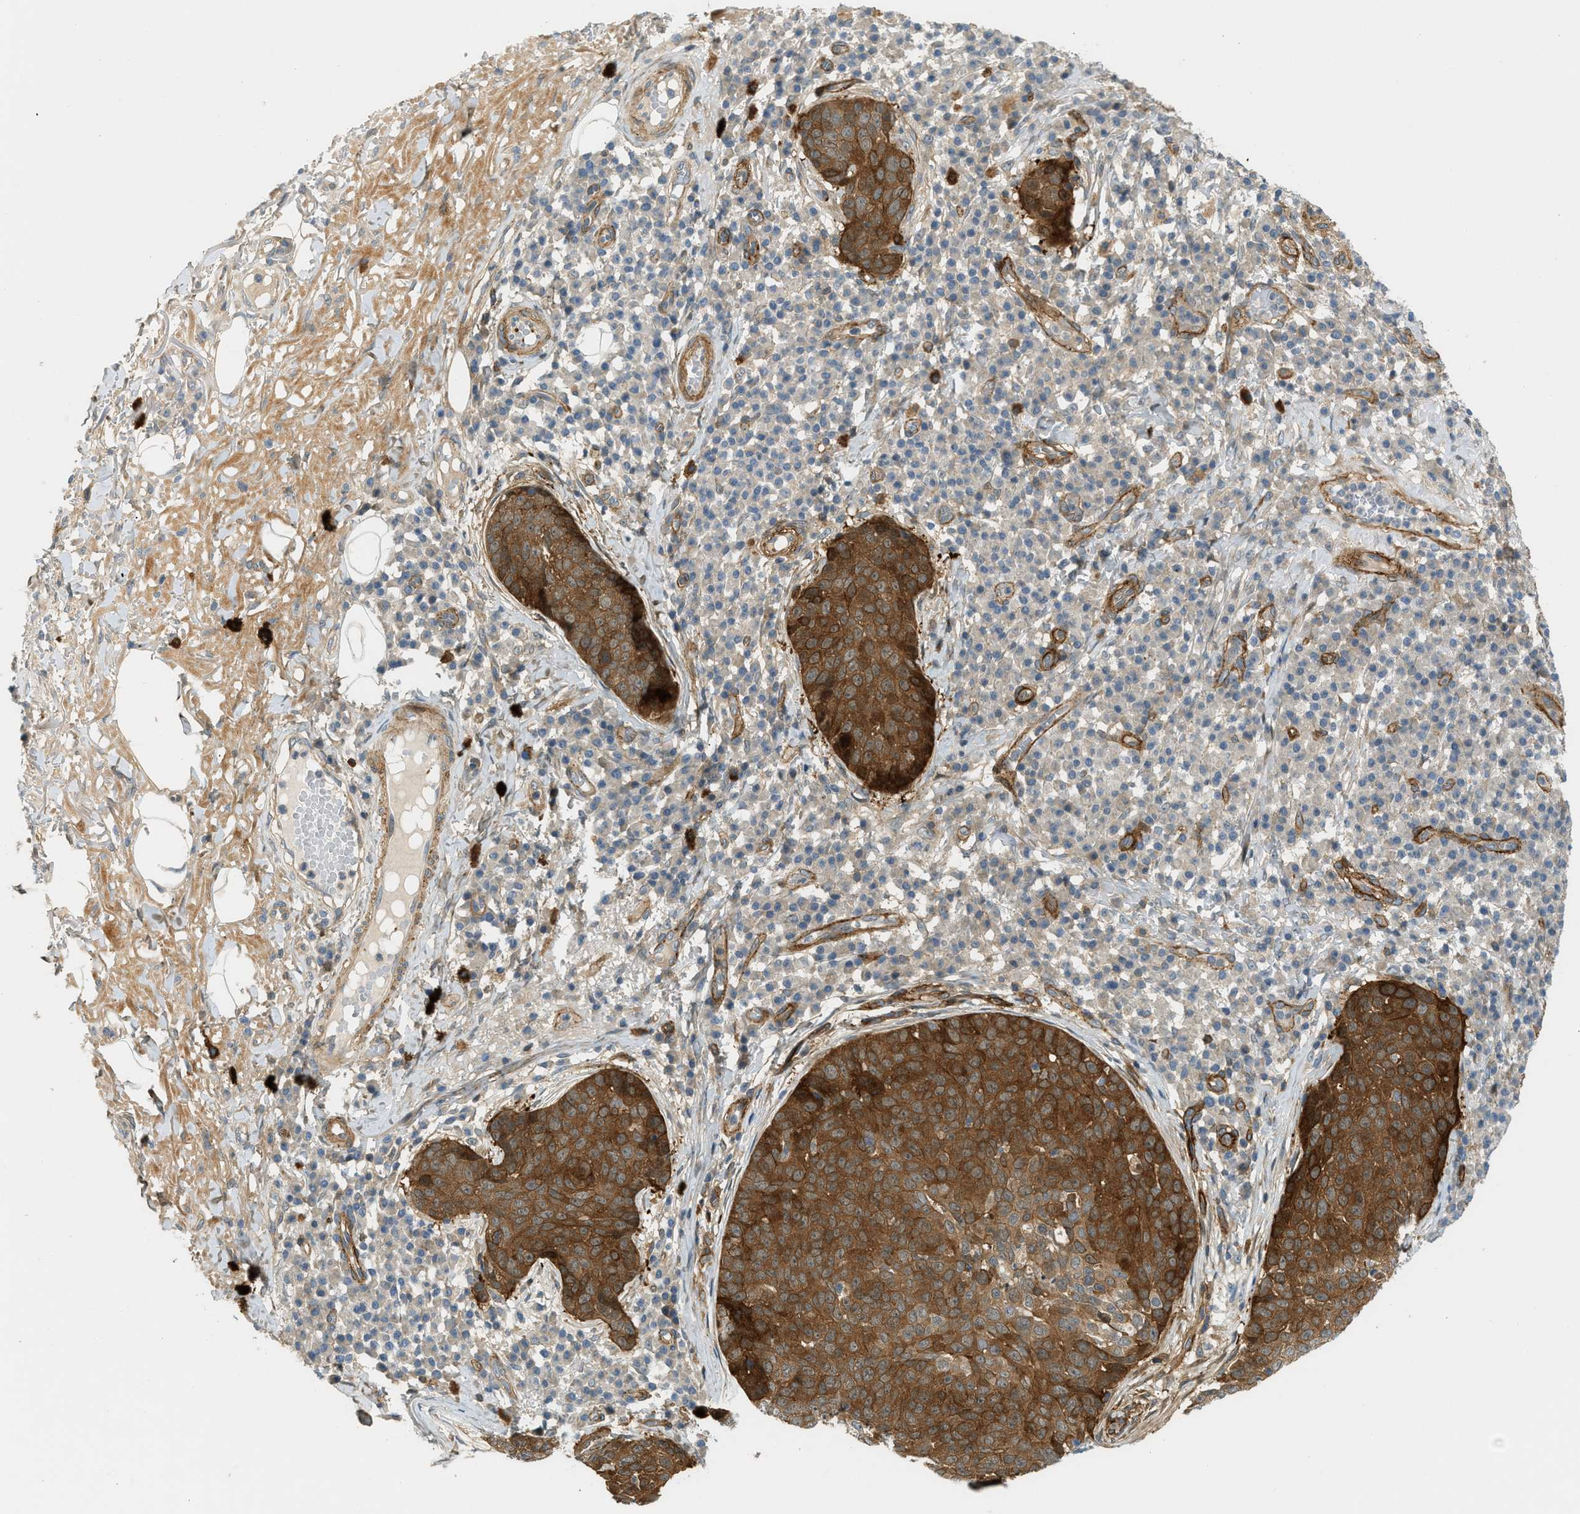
{"staining": {"intensity": "strong", "quantity": ">75%", "location": "cytoplasmic/membranous"}, "tissue": "skin cancer", "cell_type": "Tumor cells", "image_type": "cancer", "snomed": [{"axis": "morphology", "description": "Squamous cell carcinoma in situ, NOS"}, {"axis": "morphology", "description": "Squamous cell carcinoma, NOS"}, {"axis": "topography", "description": "Skin"}], "caption": "Strong cytoplasmic/membranous protein expression is identified in approximately >75% of tumor cells in skin squamous cell carcinoma.", "gene": "EDNRA", "patient": {"sex": "male", "age": 93}}